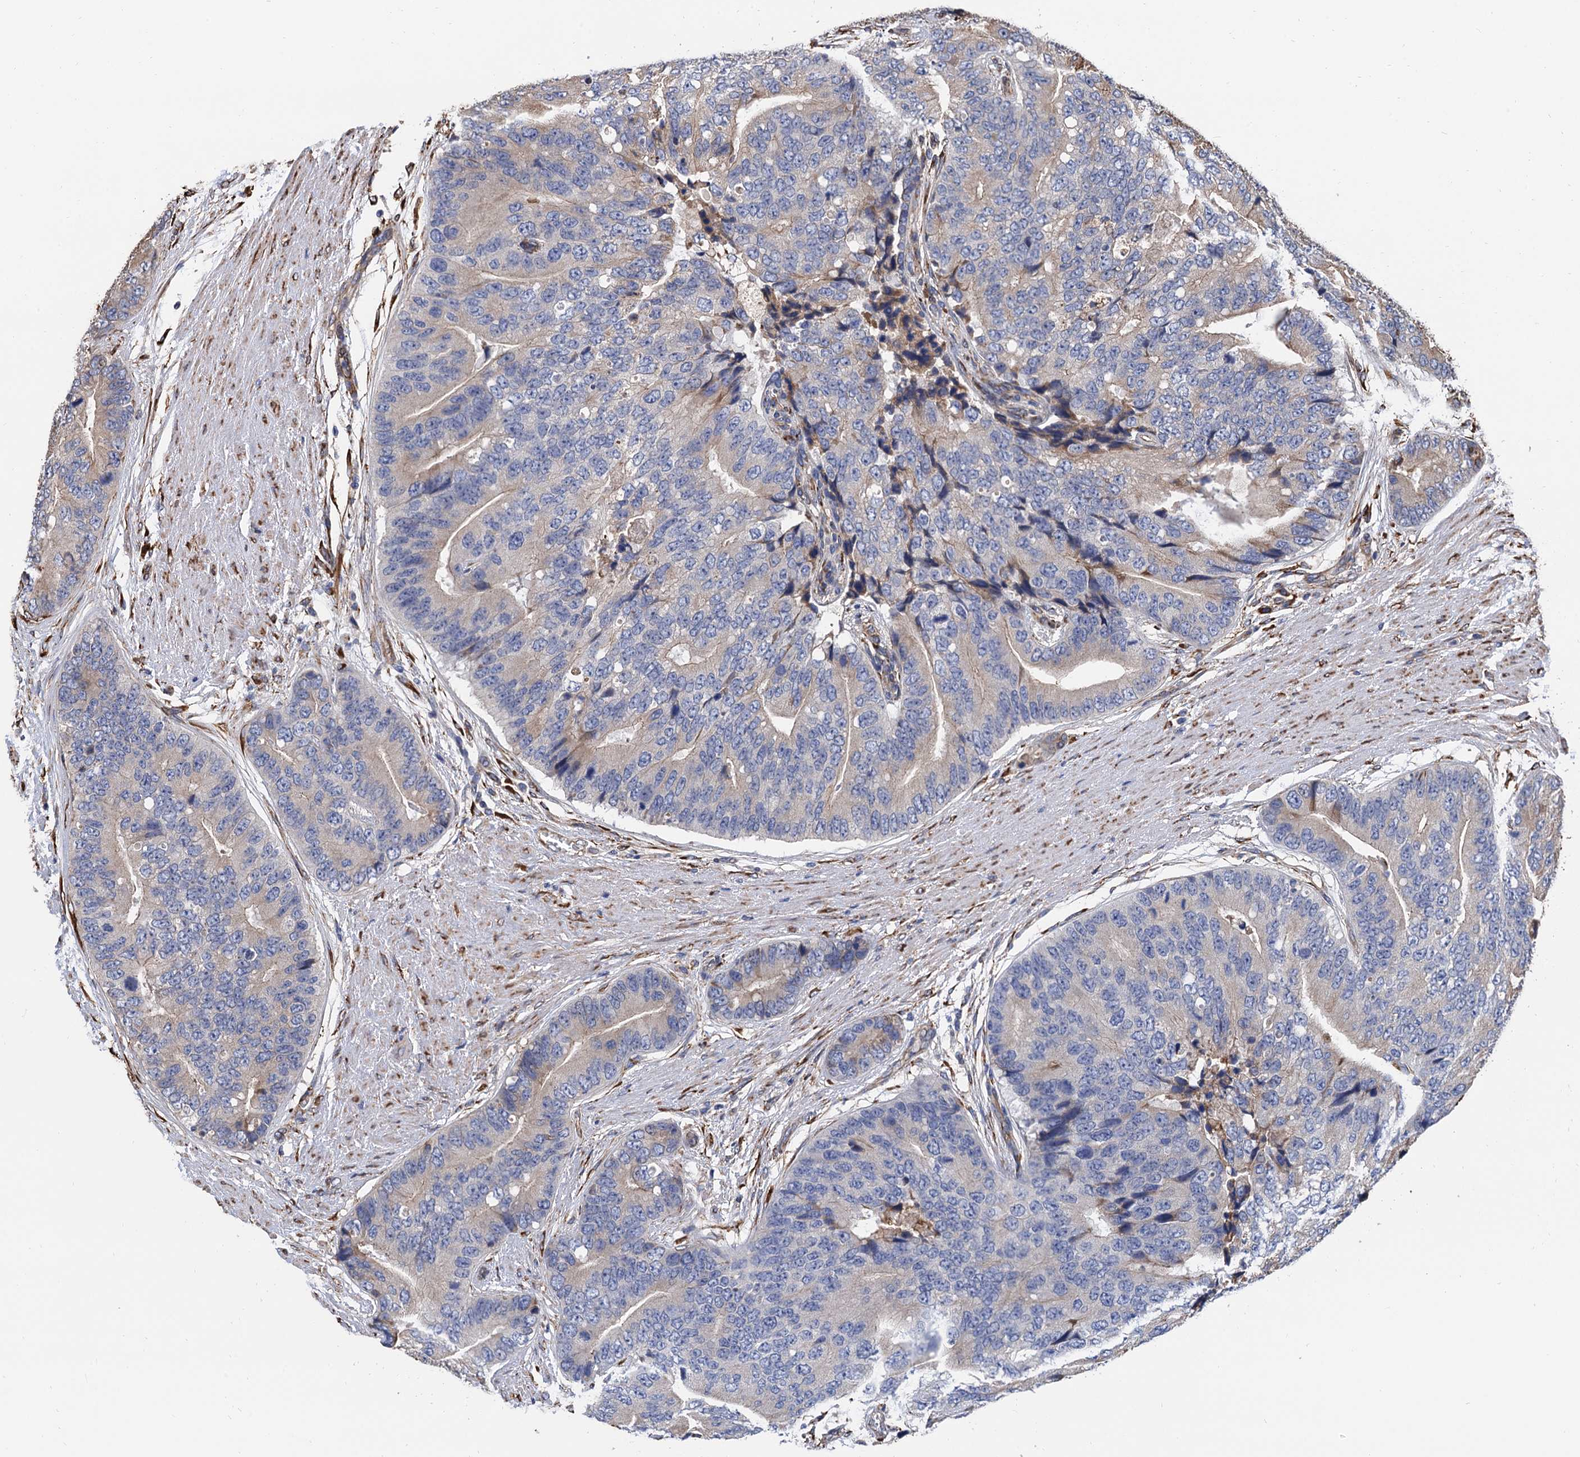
{"staining": {"intensity": "weak", "quantity": "<25%", "location": "cytoplasmic/membranous"}, "tissue": "prostate cancer", "cell_type": "Tumor cells", "image_type": "cancer", "snomed": [{"axis": "morphology", "description": "Adenocarcinoma, High grade"}, {"axis": "topography", "description": "Prostate"}], "caption": "The image demonstrates no significant staining in tumor cells of prostate cancer.", "gene": "CNNM1", "patient": {"sex": "male", "age": 70}}